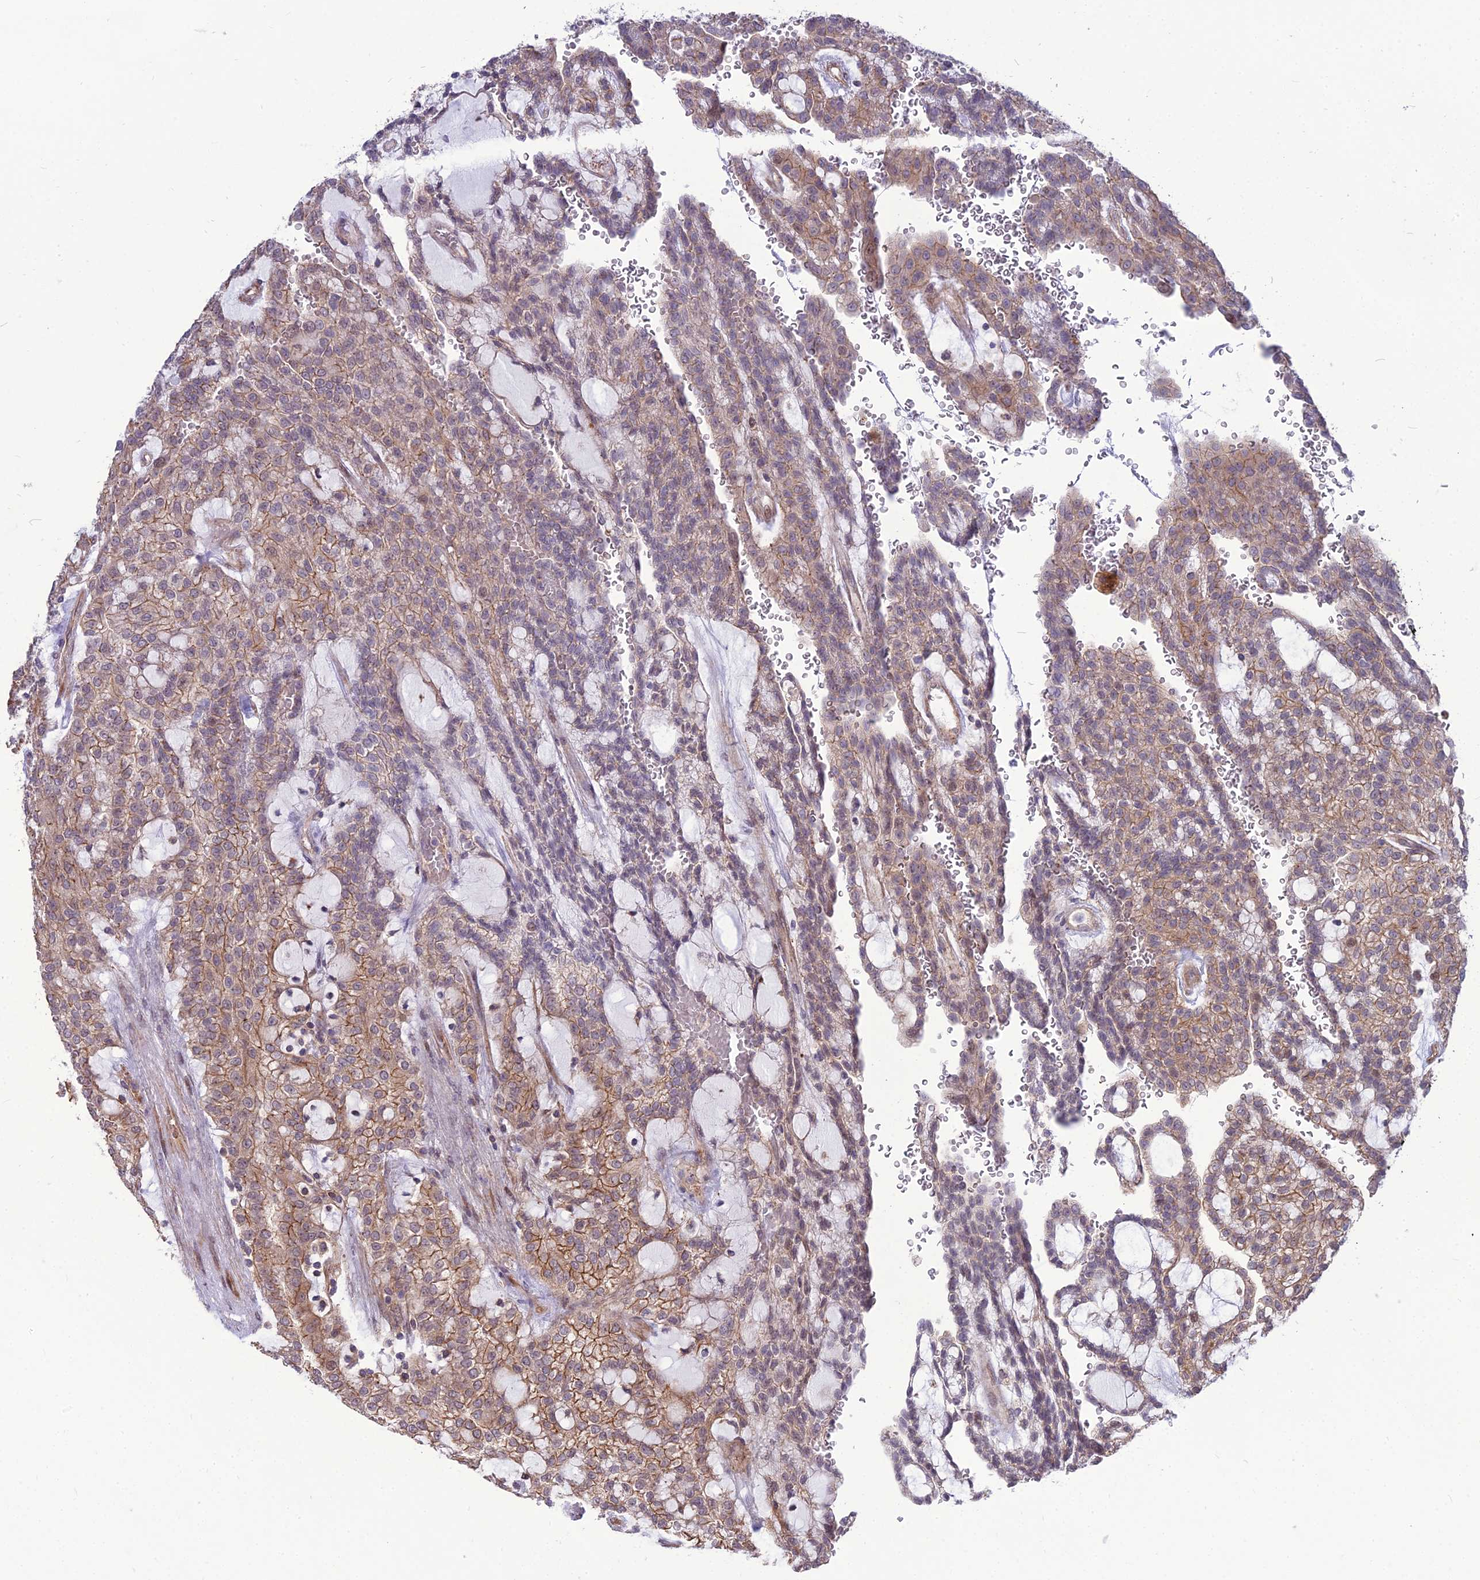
{"staining": {"intensity": "moderate", "quantity": "25%-75%", "location": "cytoplasmic/membranous,nuclear"}, "tissue": "renal cancer", "cell_type": "Tumor cells", "image_type": "cancer", "snomed": [{"axis": "morphology", "description": "Adenocarcinoma, NOS"}, {"axis": "topography", "description": "Kidney"}], "caption": "Adenocarcinoma (renal) stained for a protein reveals moderate cytoplasmic/membranous and nuclear positivity in tumor cells.", "gene": "TSPYL2", "patient": {"sex": "male", "age": 63}}